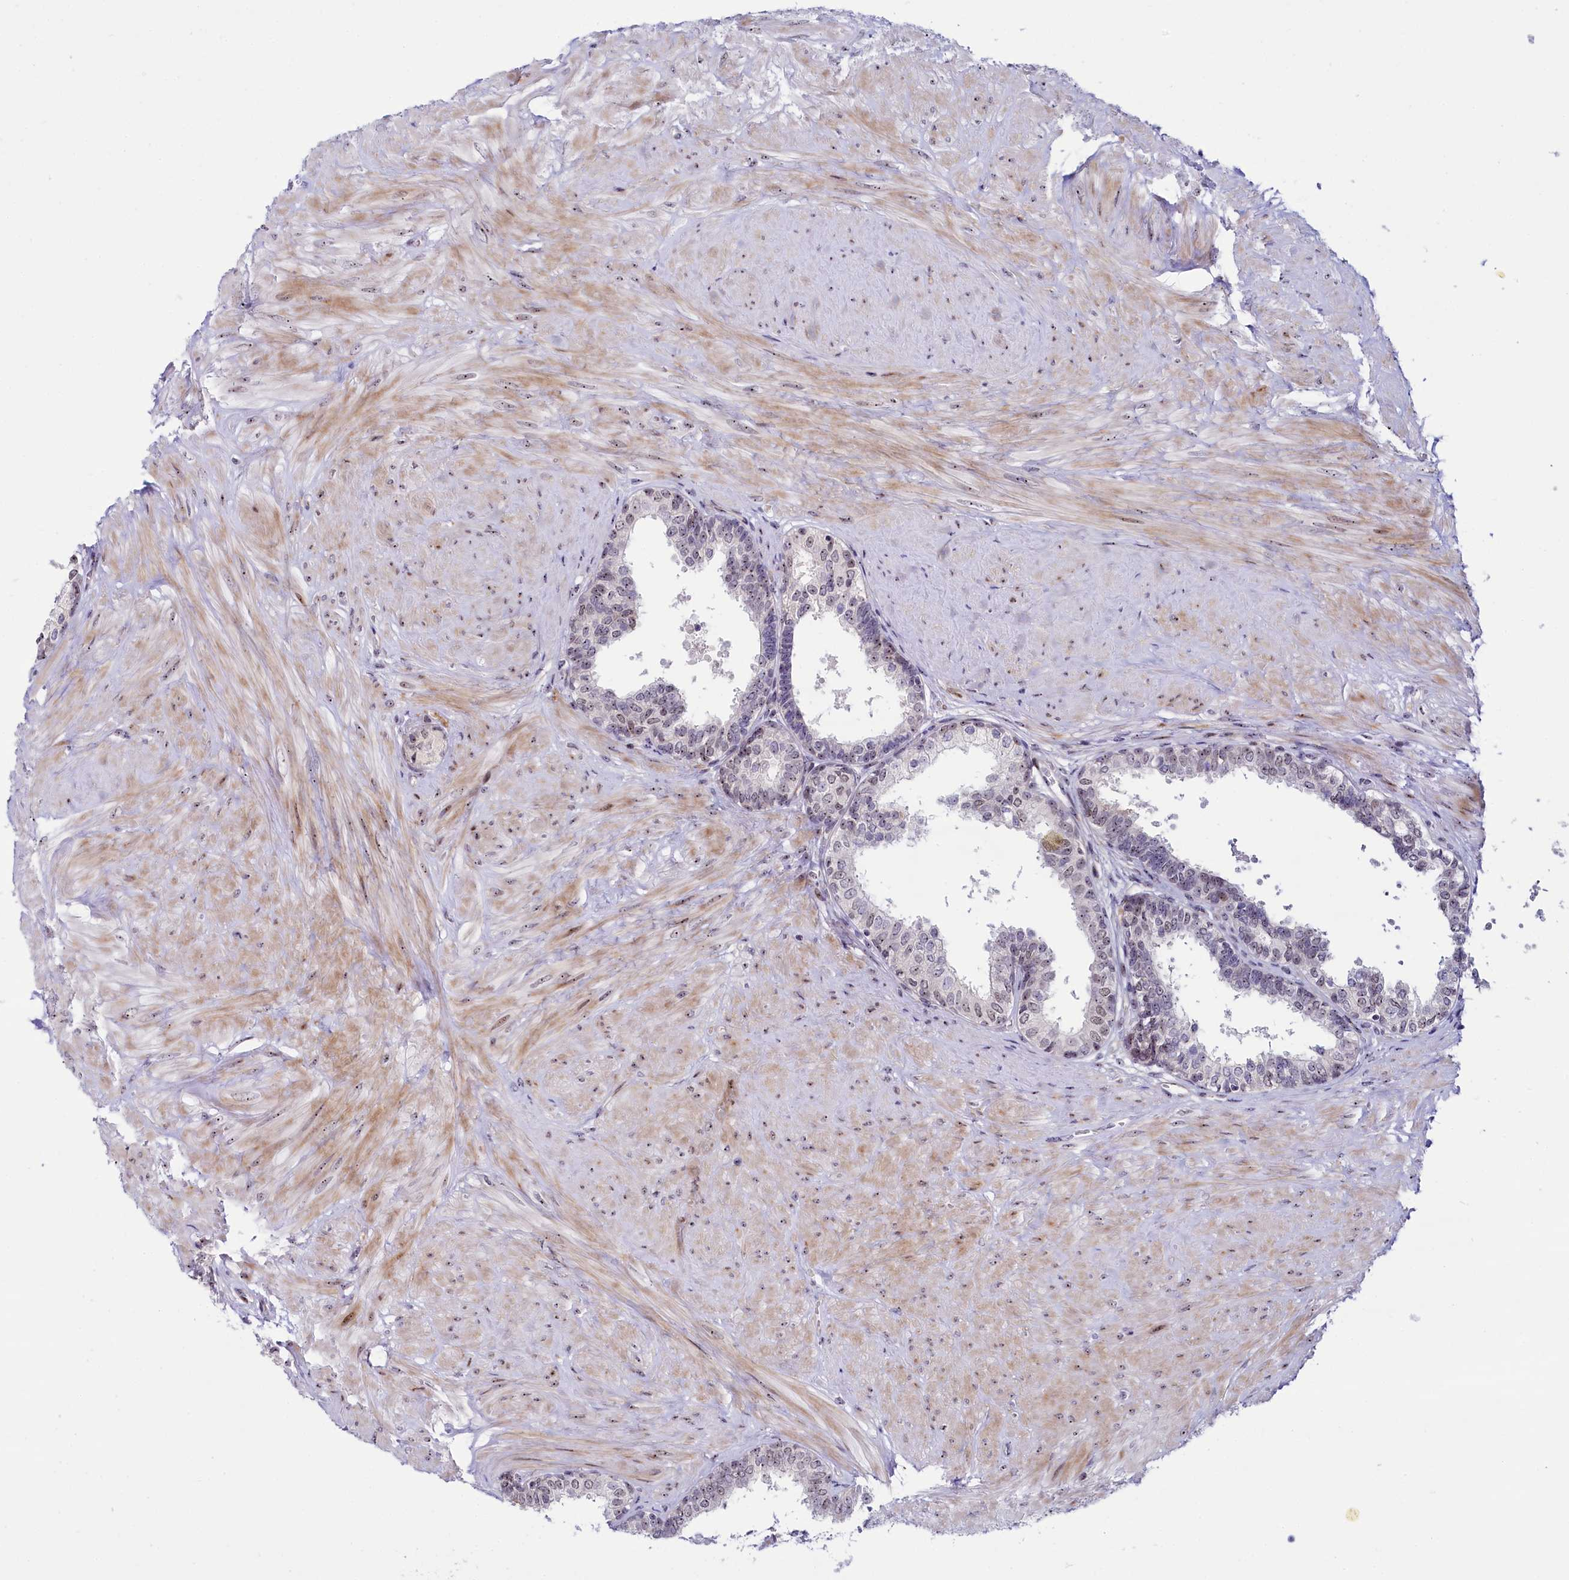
{"staining": {"intensity": "weak", "quantity": "25%-75%", "location": "nuclear"}, "tissue": "prostate", "cell_type": "Glandular cells", "image_type": "normal", "snomed": [{"axis": "morphology", "description": "Normal tissue, NOS"}, {"axis": "topography", "description": "Prostate"}], "caption": "Glandular cells demonstrate low levels of weak nuclear staining in approximately 25%-75% of cells in unremarkable human prostate.", "gene": "TCOF1", "patient": {"sex": "male", "age": 48}}